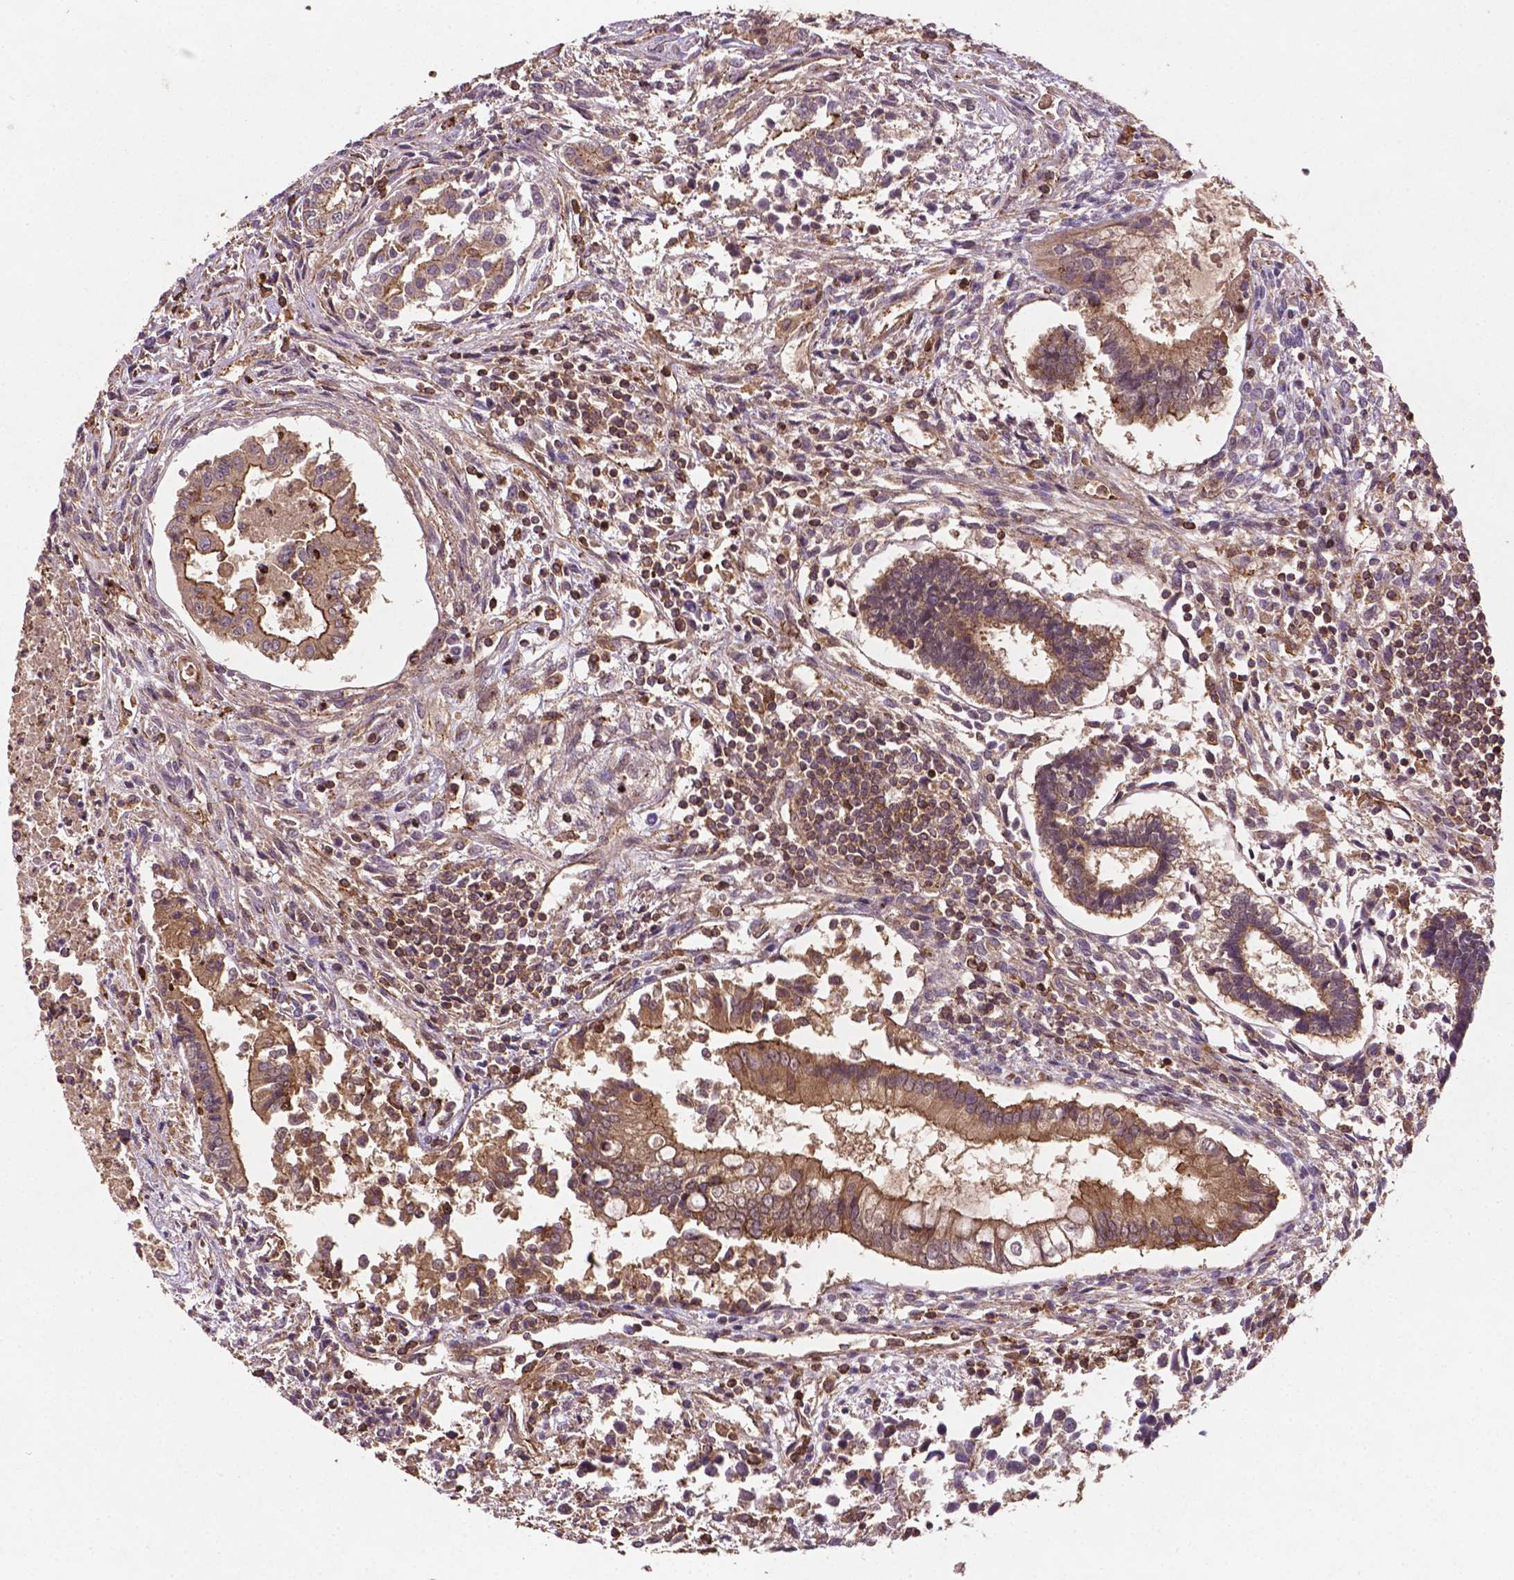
{"staining": {"intensity": "moderate", "quantity": "25%-75%", "location": "cytoplasmic/membranous"}, "tissue": "testis cancer", "cell_type": "Tumor cells", "image_type": "cancer", "snomed": [{"axis": "morphology", "description": "Carcinoma, Embryonal, NOS"}, {"axis": "topography", "description": "Testis"}], "caption": "A micrograph showing moderate cytoplasmic/membranous expression in approximately 25%-75% of tumor cells in testis cancer, as visualized by brown immunohistochemical staining.", "gene": "ZMYND19", "patient": {"sex": "male", "age": 37}}